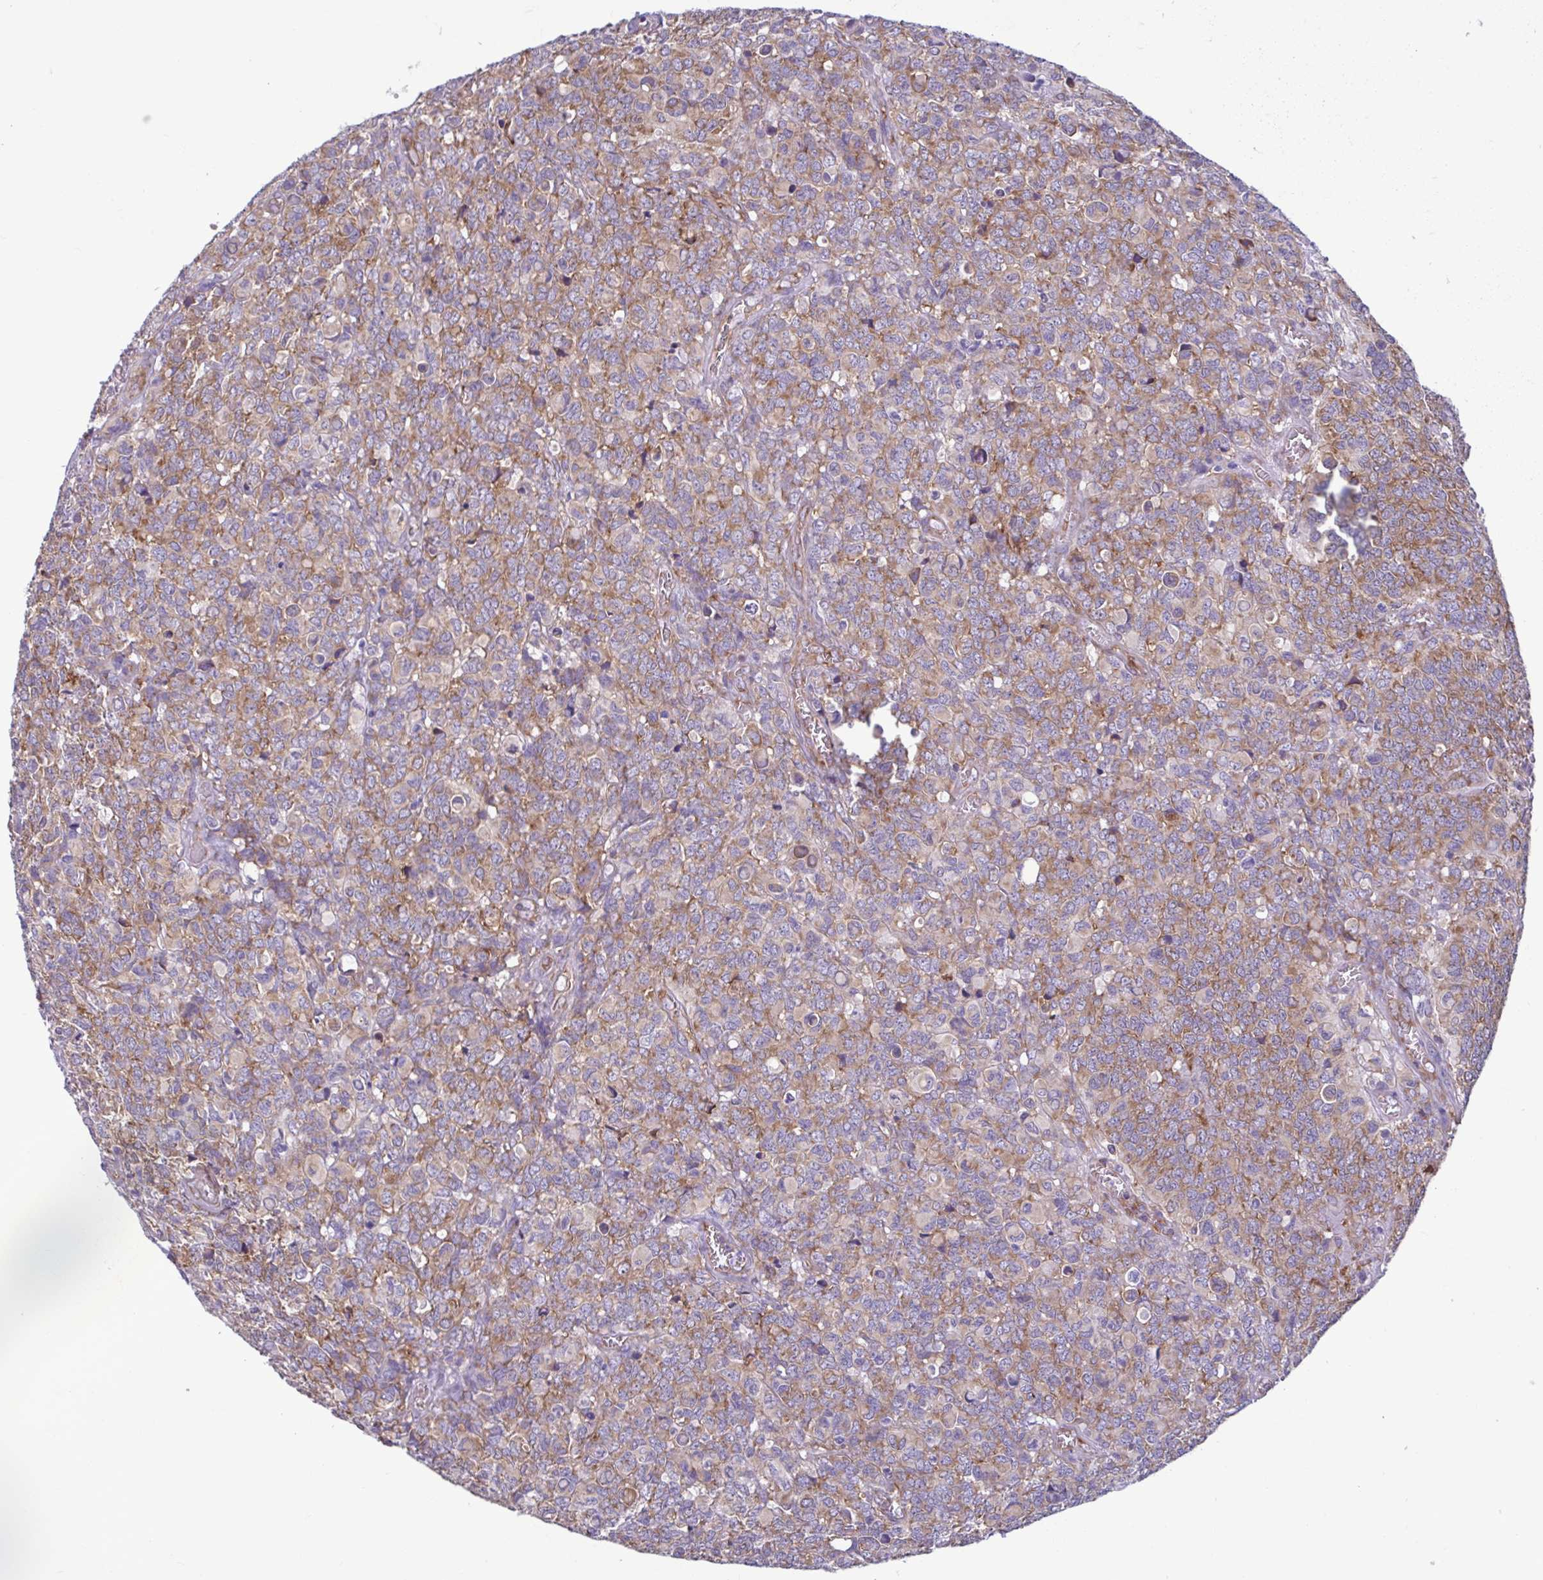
{"staining": {"intensity": "moderate", "quantity": ">75%", "location": "cytoplasmic/membranous"}, "tissue": "glioma", "cell_type": "Tumor cells", "image_type": "cancer", "snomed": [{"axis": "morphology", "description": "Glioma, malignant, High grade"}, {"axis": "topography", "description": "Brain"}], "caption": "Protein analysis of high-grade glioma (malignant) tissue shows moderate cytoplasmic/membranous positivity in about >75% of tumor cells.", "gene": "RPS16", "patient": {"sex": "male", "age": 39}}